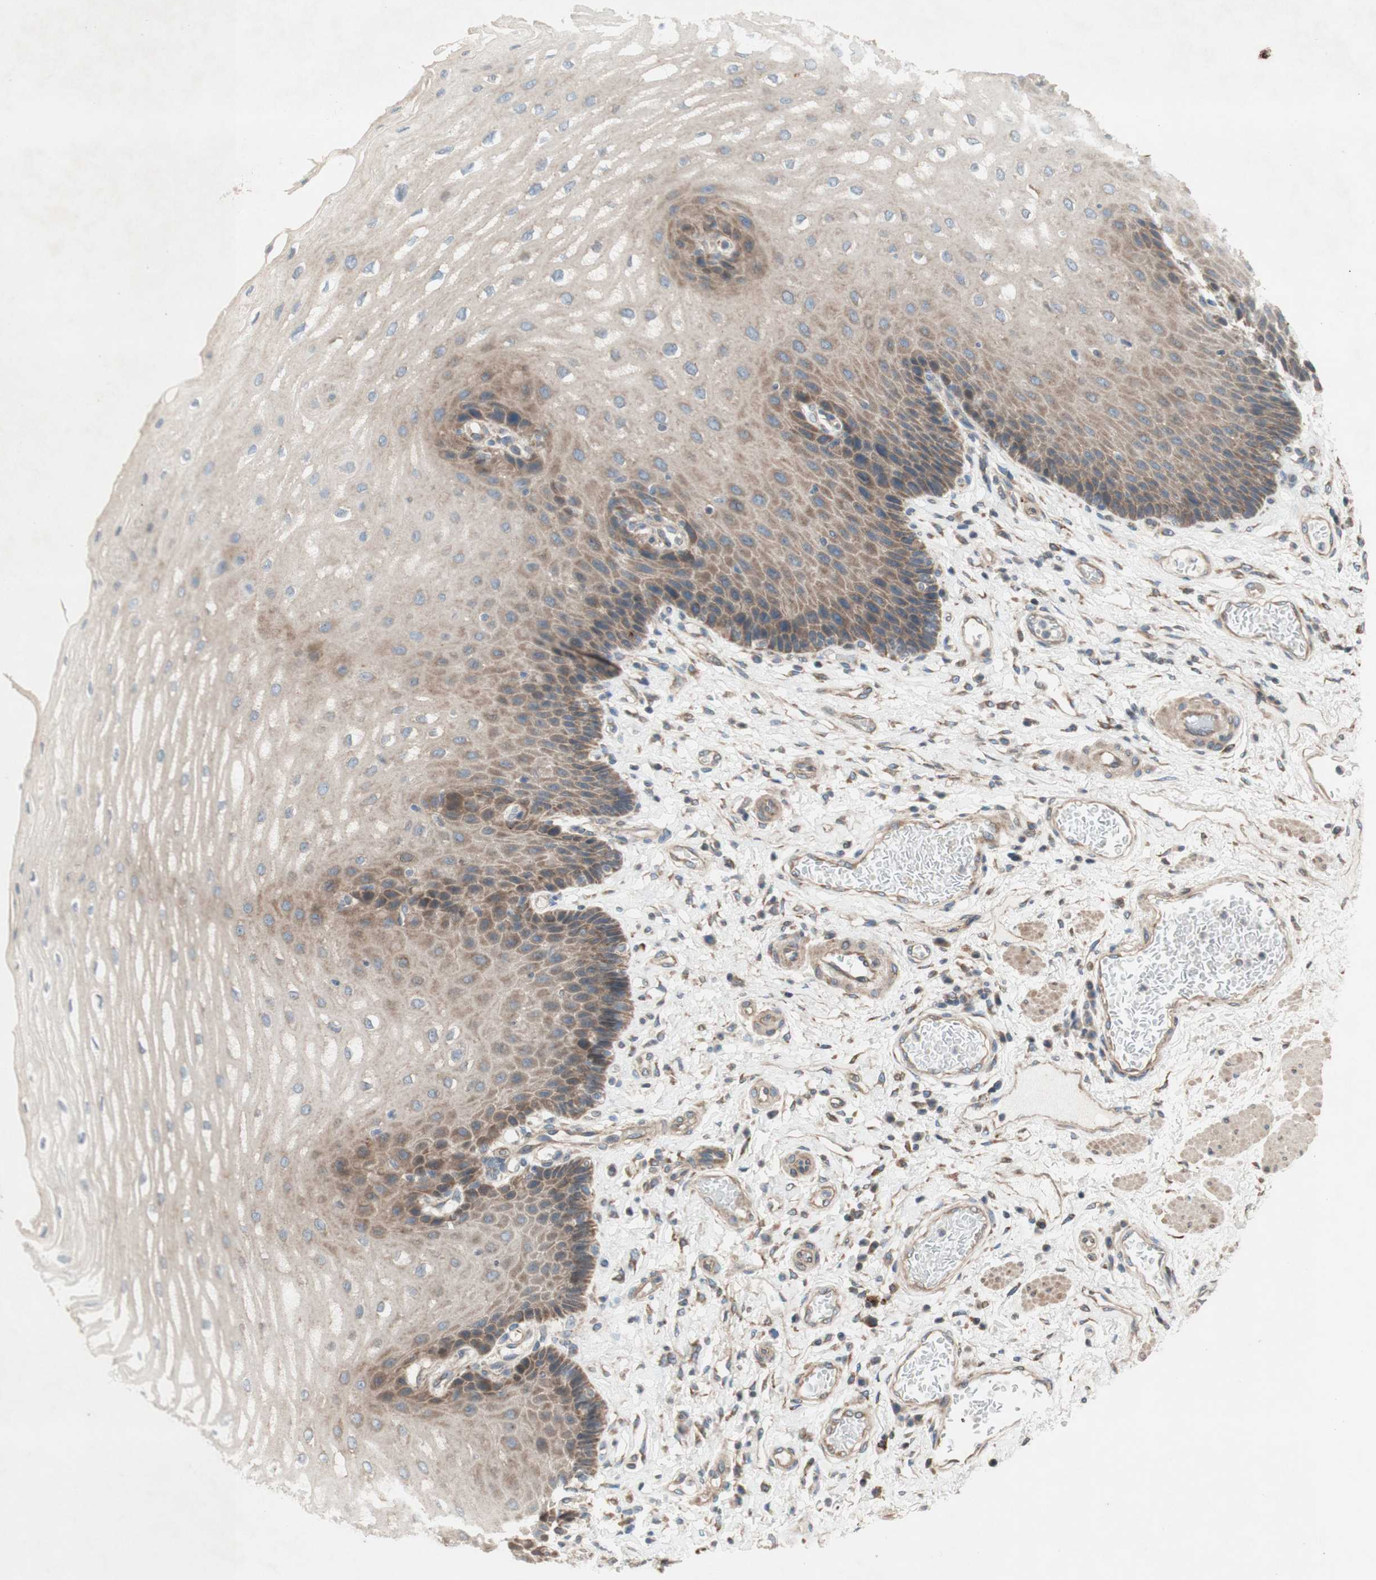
{"staining": {"intensity": "moderate", "quantity": ">75%", "location": "cytoplasmic/membranous"}, "tissue": "esophagus", "cell_type": "Squamous epithelial cells", "image_type": "normal", "snomed": [{"axis": "morphology", "description": "Normal tissue, NOS"}, {"axis": "topography", "description": "Esophagus"}], "caption": "This photomicrograph exhibits IHC staining of normal esophagus, with medium moderate cytoplasmic/membranous positivity in approximately >75% of squamous epithelial cells.", "gene": "SOCS2", "patient": {"sex": "male", "age": 54}}